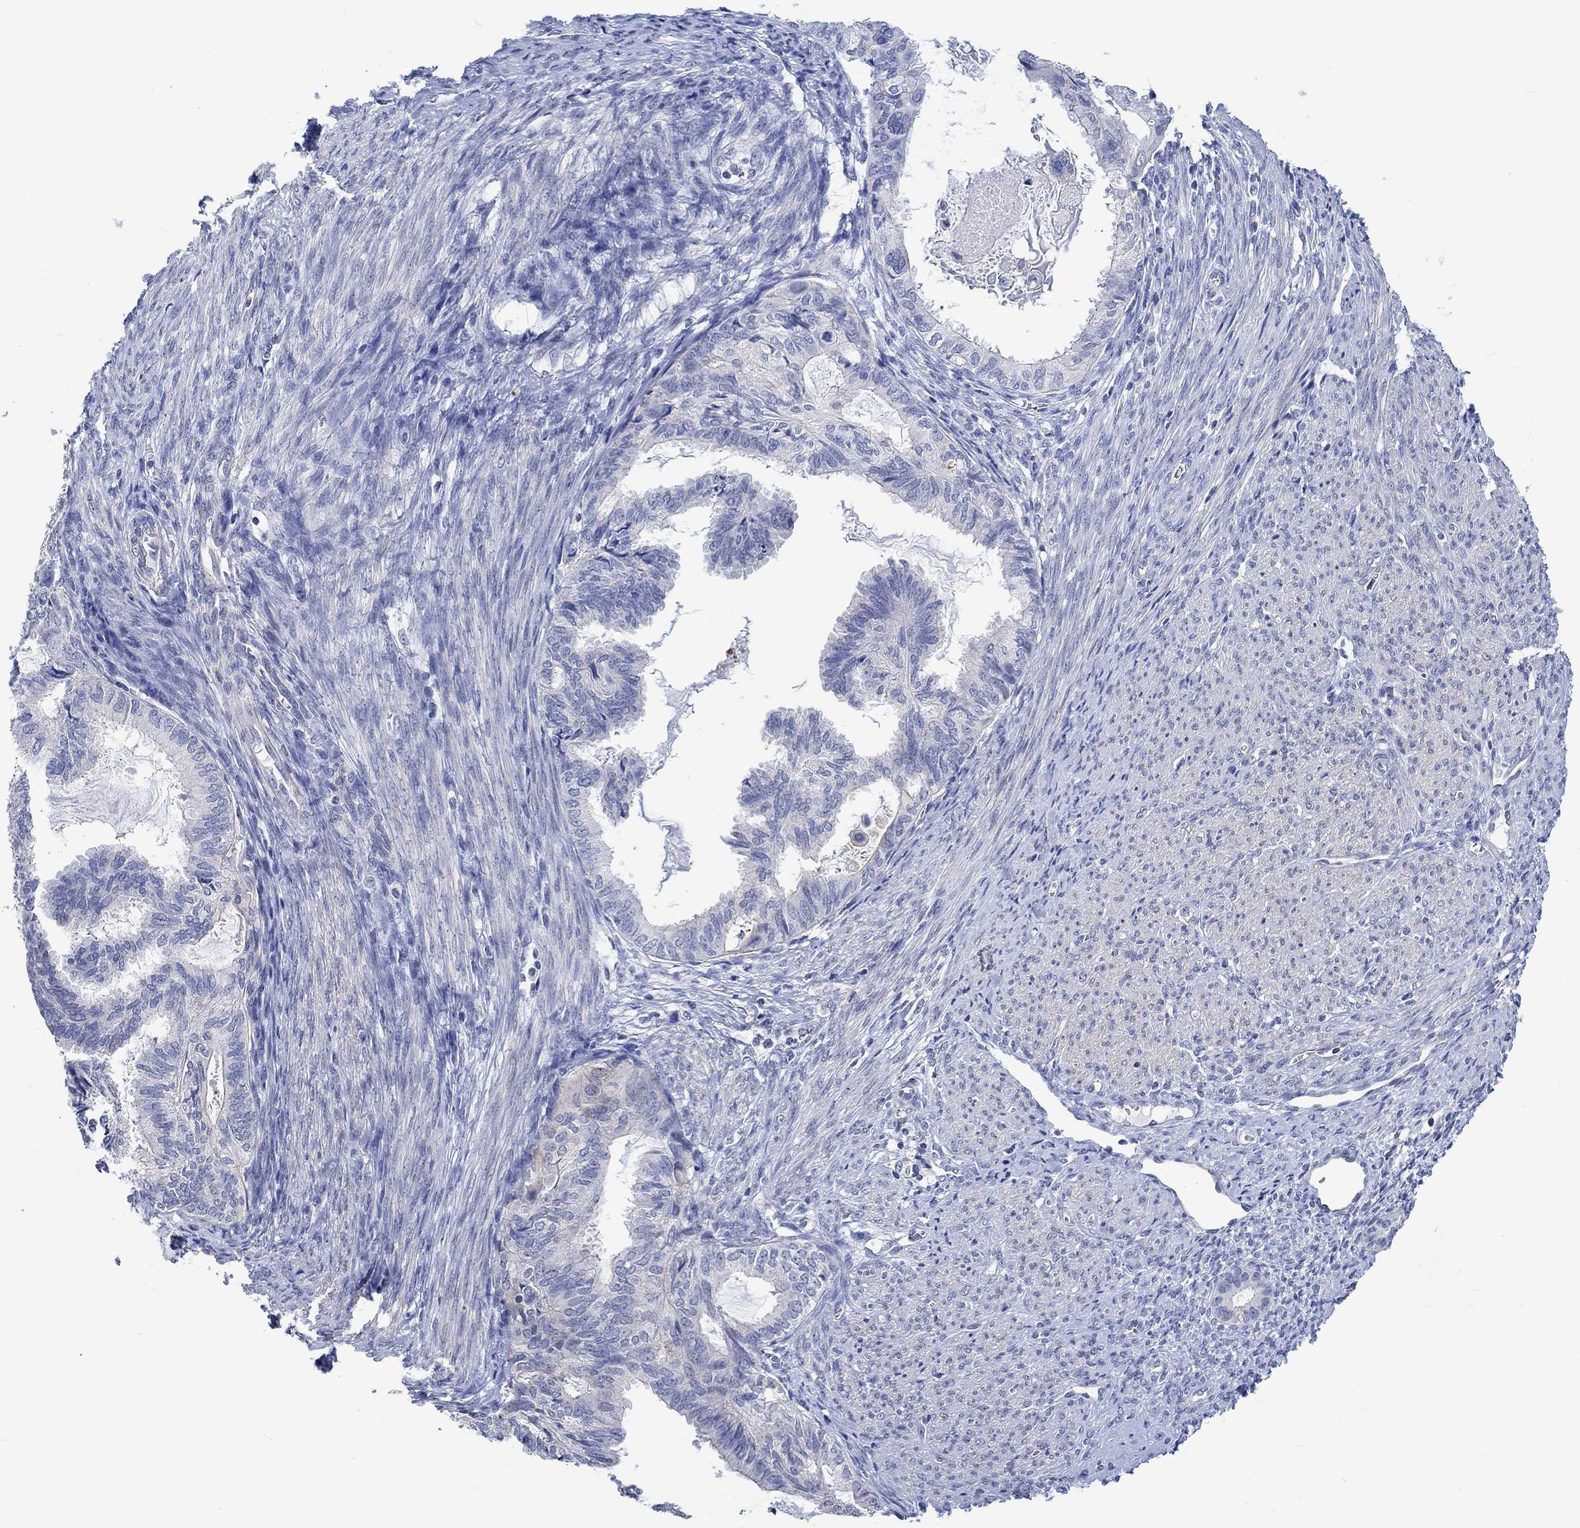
{"staining": {"intensity": "weak", "quantity": "<25%", "location": "cytoplasmic/membranous"}, "tissue": "endometrial cancer", "cell_type": "Tumor cells", "image_type": "cancer", "snomed": [{"axis": "morphology", "description": "Adenocarcinoma, NOS"}, {"axis": "topography", "description": "Endometrium"}], "caption": "Immunohistochemistry of human adenocarcinoma (endometrial) demonstrates no staining in tumor cells. (DAB (3,3'-diaminobenzidine) immunohistochemistry (IHC) with hematoxylin counter stain).", "gene": "AGRP", "patient": {"sex": "female", "age": 86}}